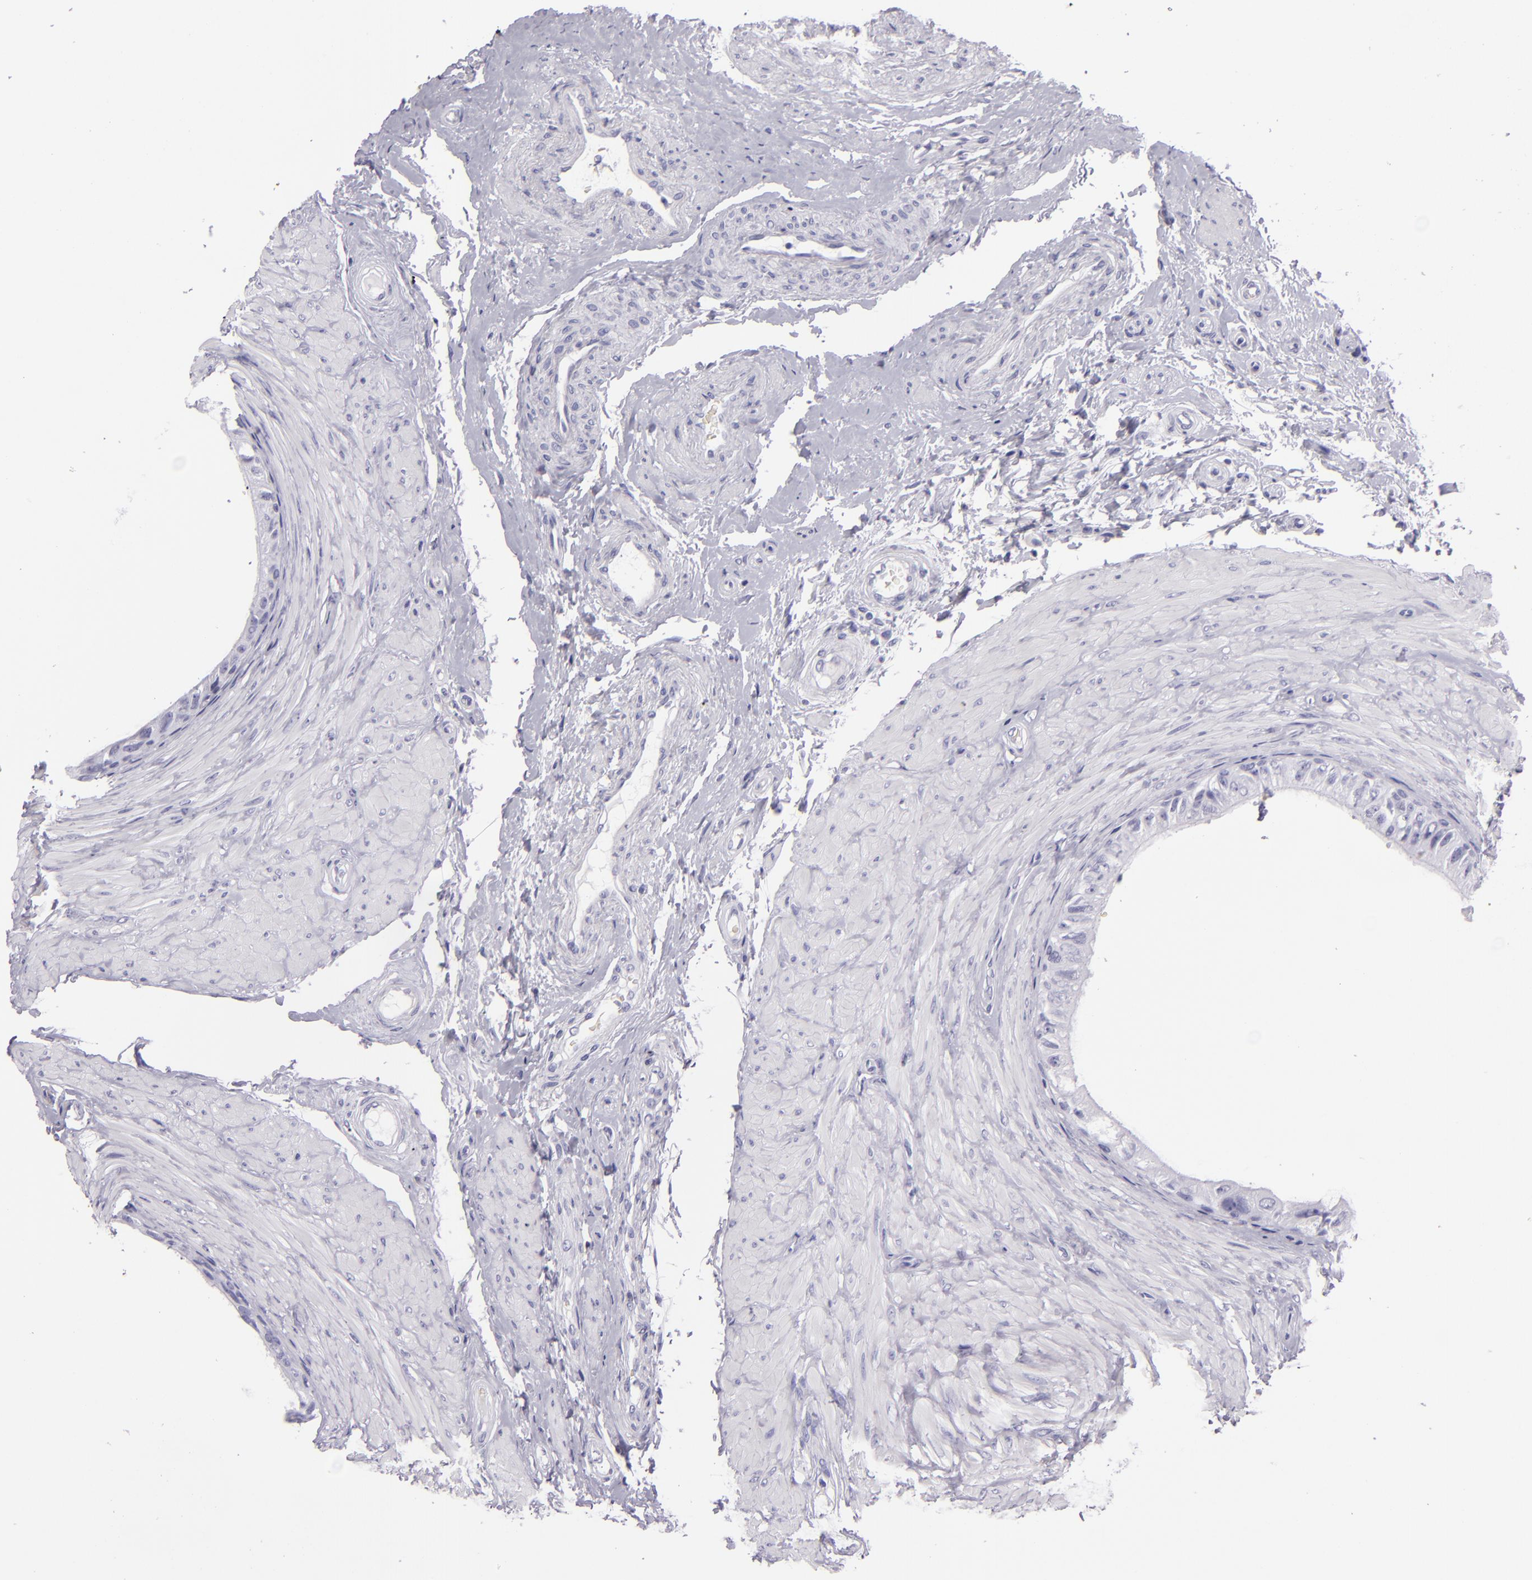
{"staining": {"intensity": "negative", "quantity": "none", "location": "none"}, "tissue": "epididymis", "cell_type": "Glandular cells", "image_type": "normal", "snomed": [{"axis": "morphology", "description": "Normal tissue, NOS"}, {"axis": "topography", "description": "Epididymis"}], "caption": "The IHC photomicrograph has no significant positivity in glandular cells of epididymis. (DAB IHC visualized using brightfield microscopy, high magnification).", "gene": "CR2", "patient": {"sex": "male", "age": 68}}